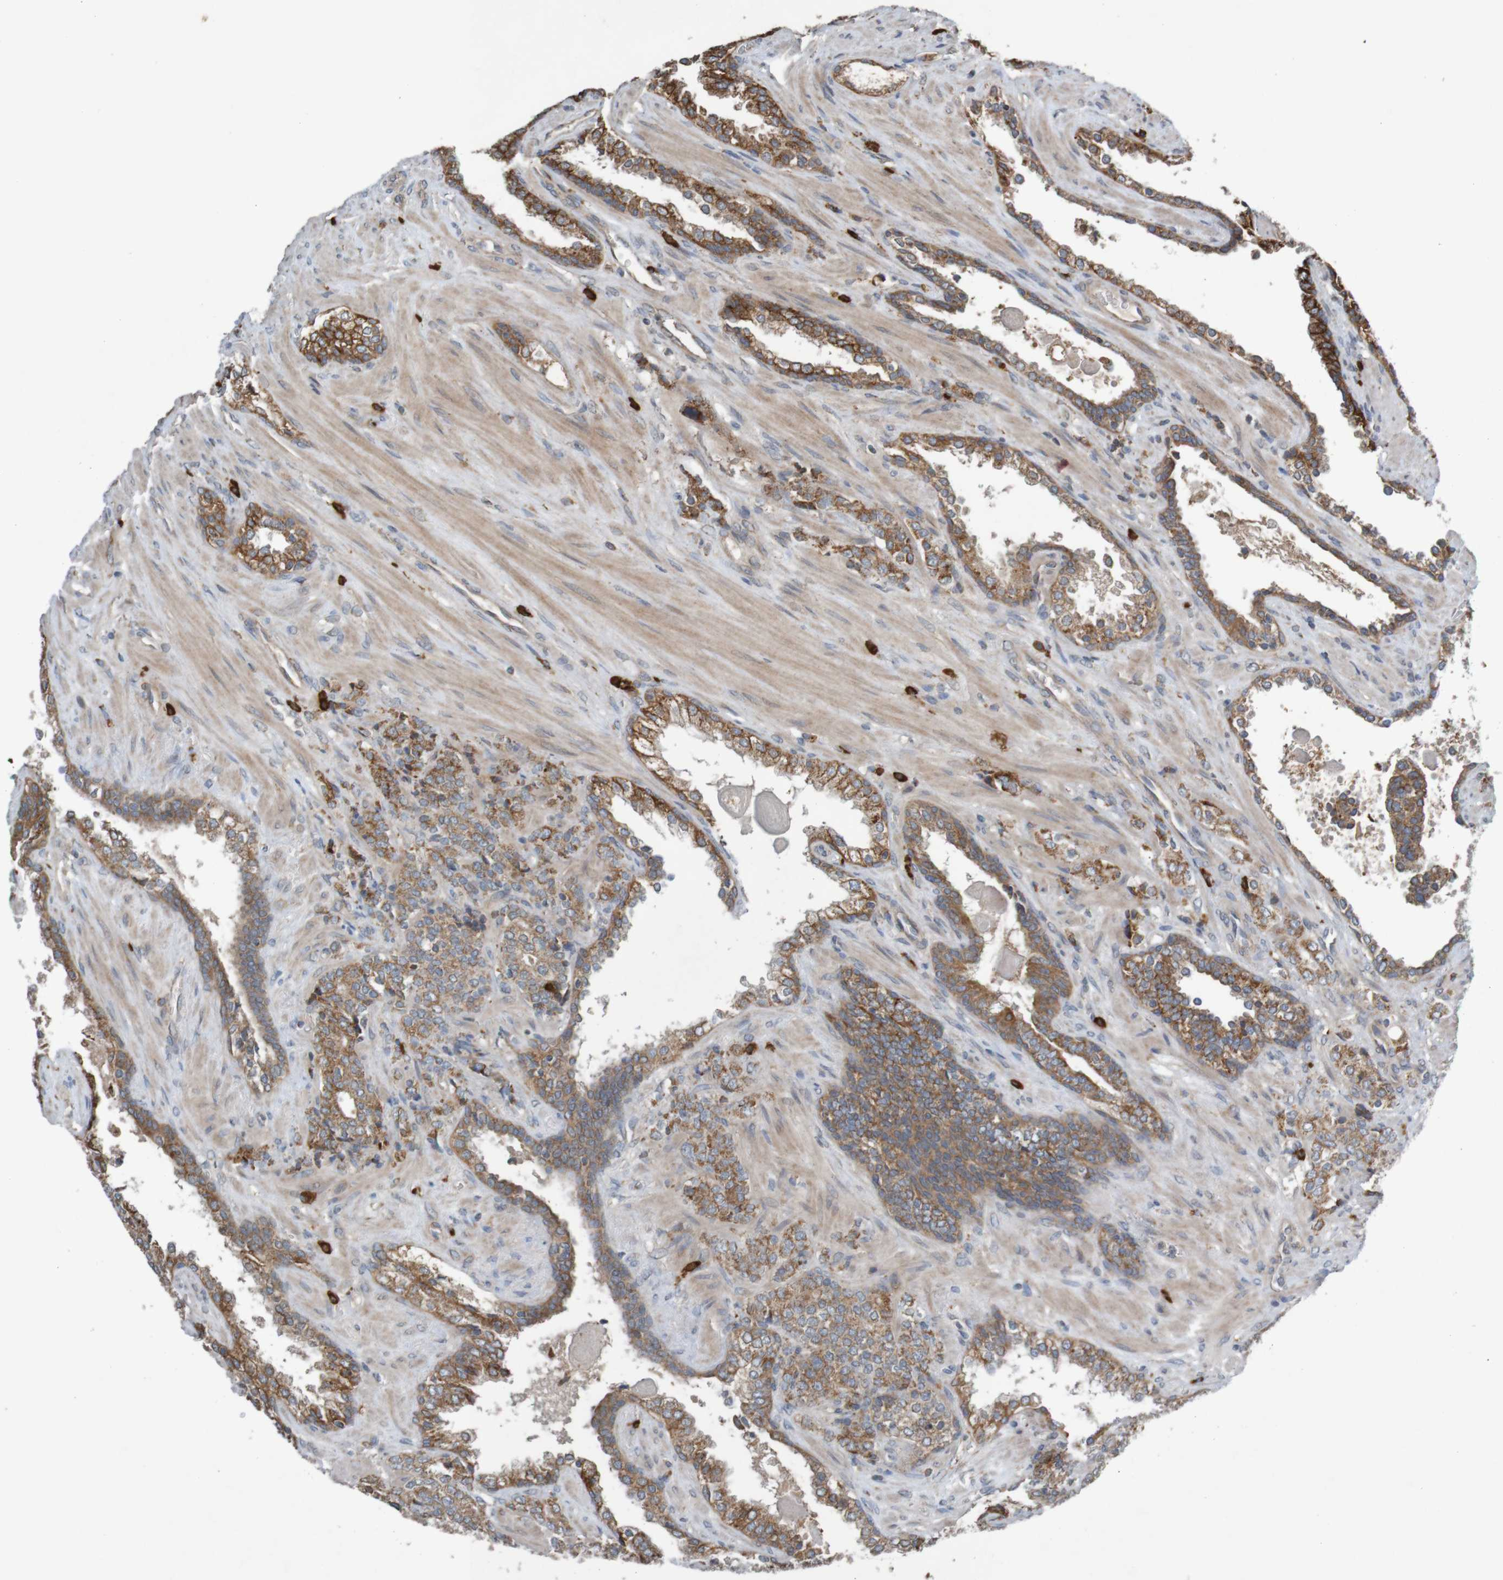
{"staining": {"intensity": "moderate", "quantity": ">75%", "location": "cytoplasmic/membranous"}, "tissue": "prostate cancer", "cell_type": "Tumor cells", "image_type": "cancer", "snomed": [{"axis": "morphology", "description": "Adenocarcinoma, High grade"}, {"axis": "topography", "description": "Prostate"}], "caption": "Moderate cytoplasmic/membranous expression for a protein is present in approximately >75% of tumor cells of high-grade adenocarcinoma (prostate) using immunohistochemistry (IHC).", "gene": "B3GAT2", "patient": {"sex": "male", "age": 71}}